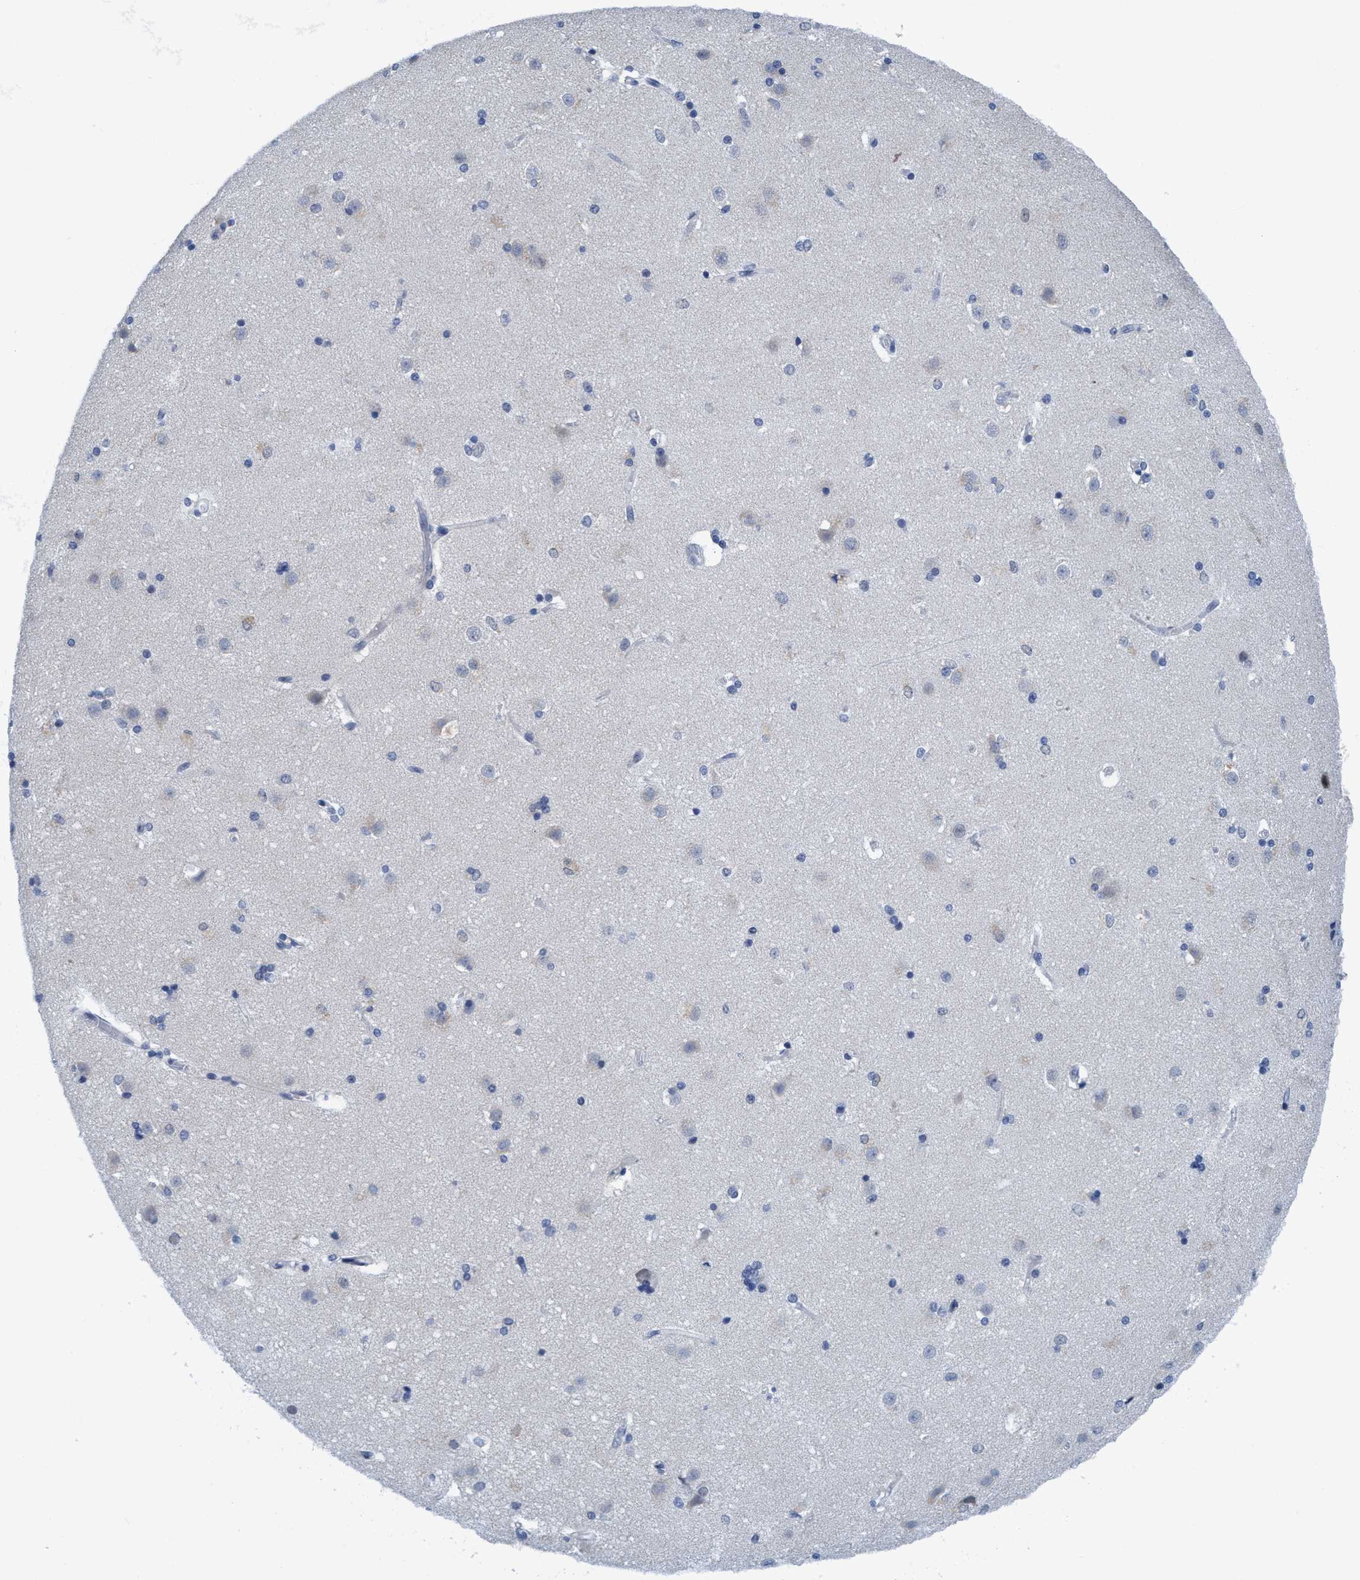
{"staining": {"intensity": "moderate", "quantity": "<25%", "location": "cytoplasmic/membranous"}, "tissue": "caudate", "cell_type": "Glial cells", "image_type": "normal", "snomed": [{"axis": "morphology", "description": "Normal tissue, NOS"}, {"axis": "topography", "description": "Lateral ventricle wall"}], "caption": "Benign caudate exhibits moderate cytoplasmic/membranous staining in approximately <25% of glial cells, visualized by immunohistochemistry. (brown staining indicates protein expression, while blue staining denotes nuclei).", "gene": "DNAI1", "patient": {"sex": "female", "age": 19}}